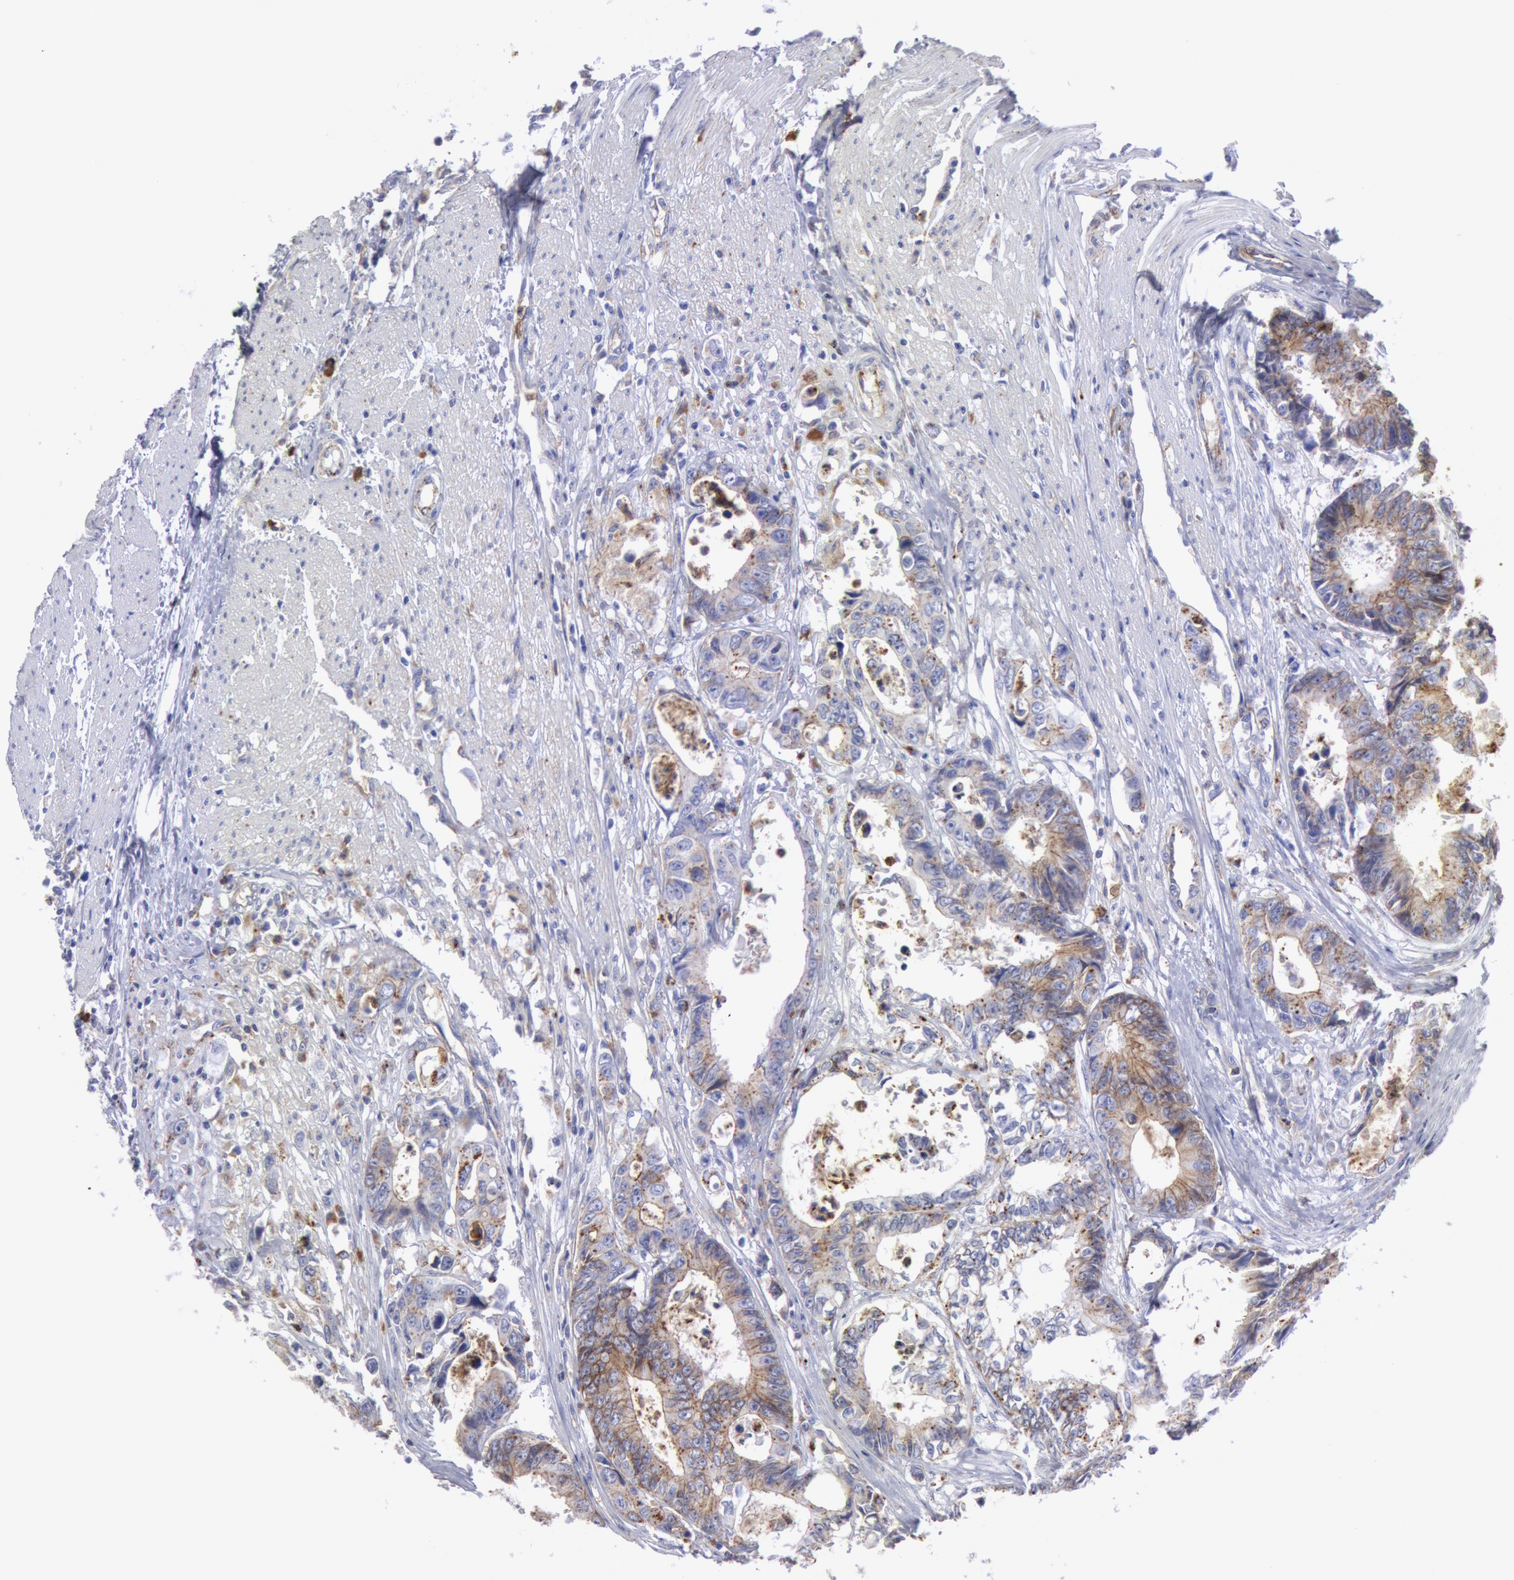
{"staining": {"intensity": "negative", "quantity": "none", "location": "none"}, "tissue": "colorectal cancer", "cell_type": "Tumor cells", "image_type": "cancer", "snomed": [{"axis": "morphology", "description": "Adenocarcinoma, NOS"}, {"axis": "topography", "description": "Rectum"}], "caption": "A micrograph of adenocarcinoma (colorectal) stained for a protein exhibits no brown staining in tumor cells.", "gene": "FLOT1", "patient": {"sex": "female", "age": 98}}